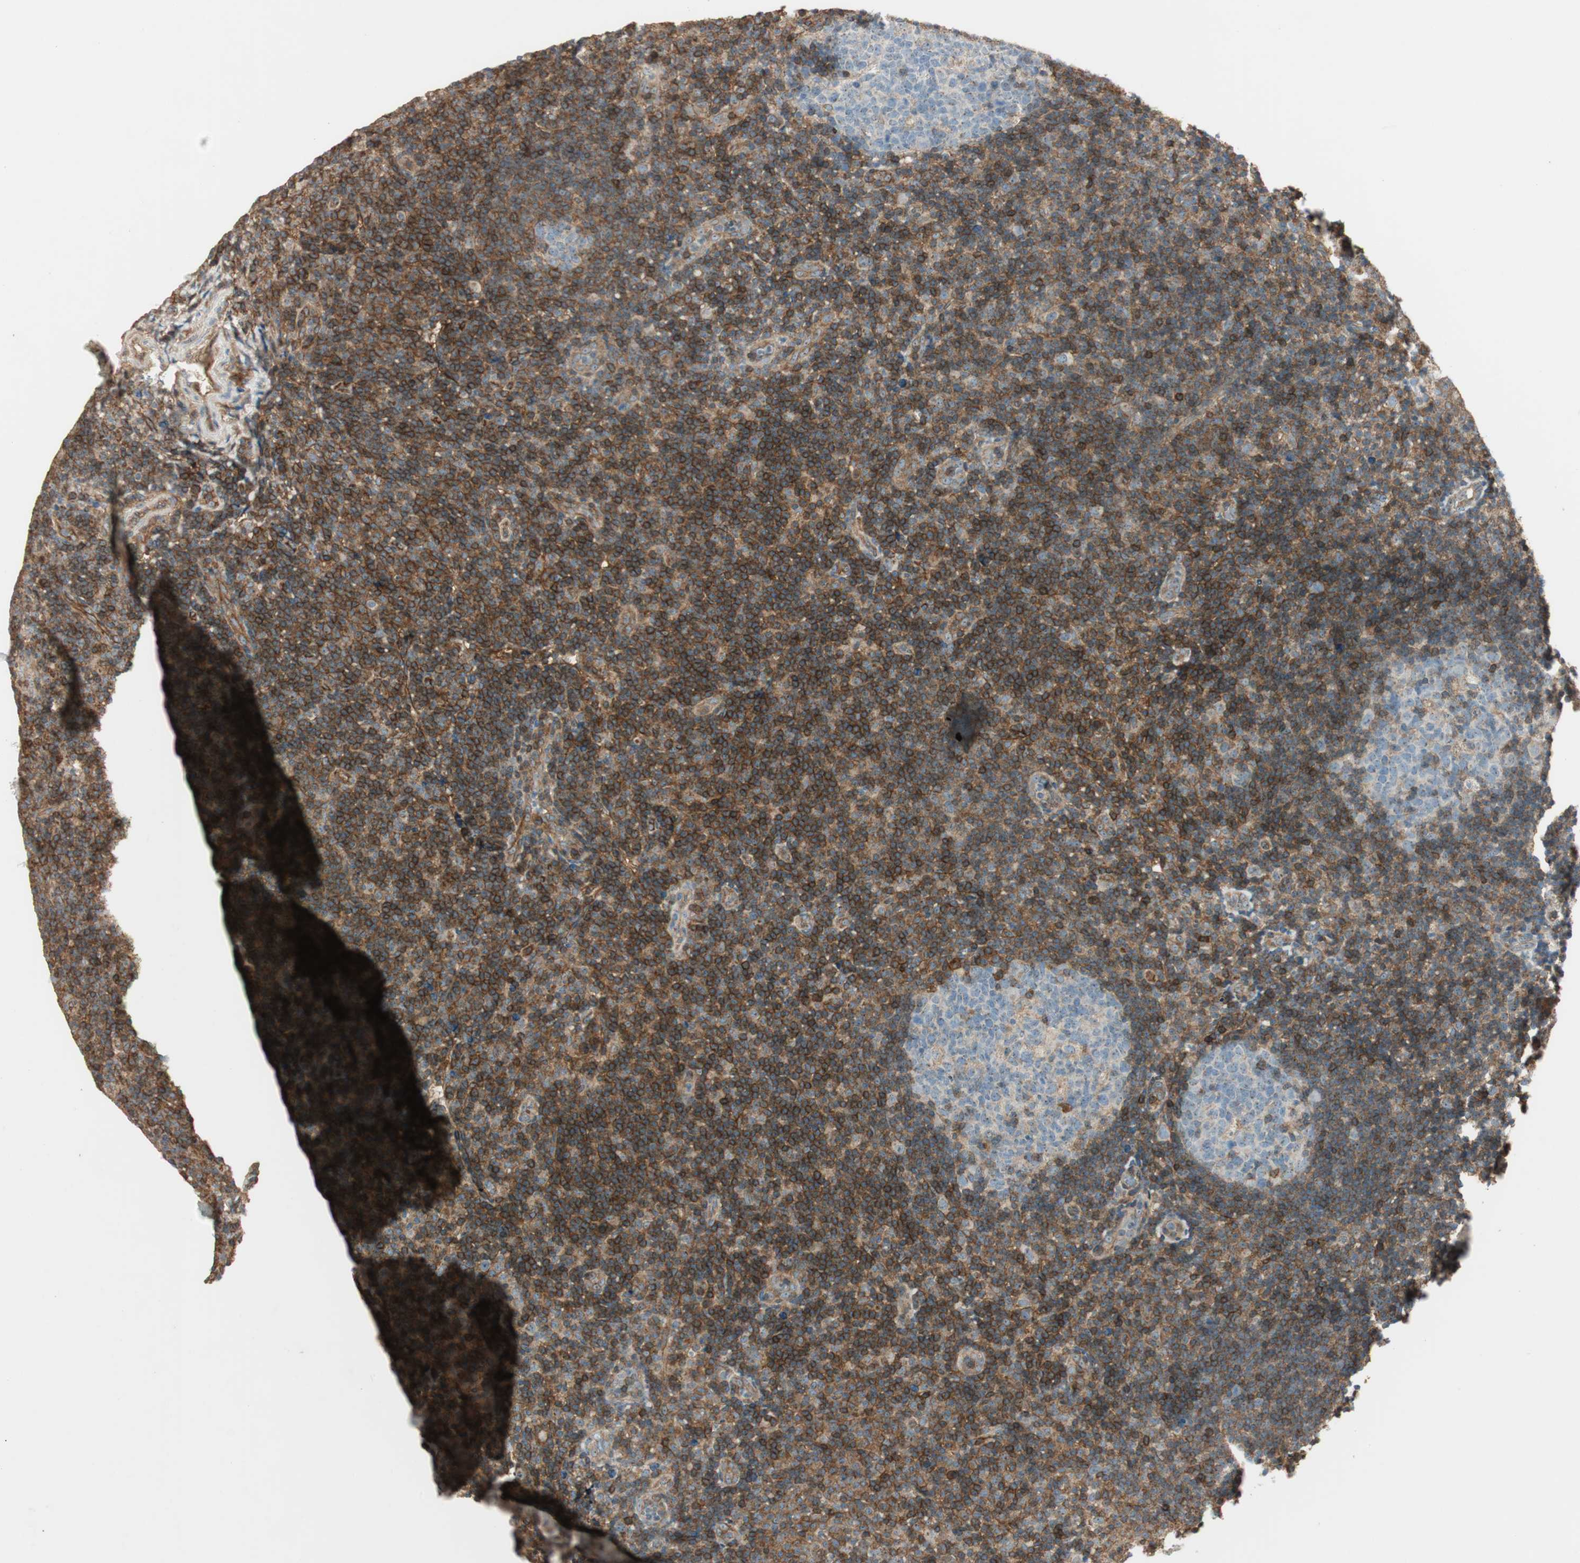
{"staining": {"intensity": "weak", "quantity": "<25%", "location": "cytoplasmic/membranous"}, "tissue": "tonsil", "cell_type": "Germinal center cells", "image_type": "normal", "snomed": [{"axis": "morphology", "description": "Normal tissue, NOS"}, {"axis": "topography", "description": "Tonsil"}], "caption": "Tonsil was stained to show a protein in brown. There is no significant positivity in germinal center cells. (Immunohistochemistry (ihc), brightfield microscopy, high magnification).", "gene": "BTN3A3", "patient": {"sex": "female", "age": 40}}